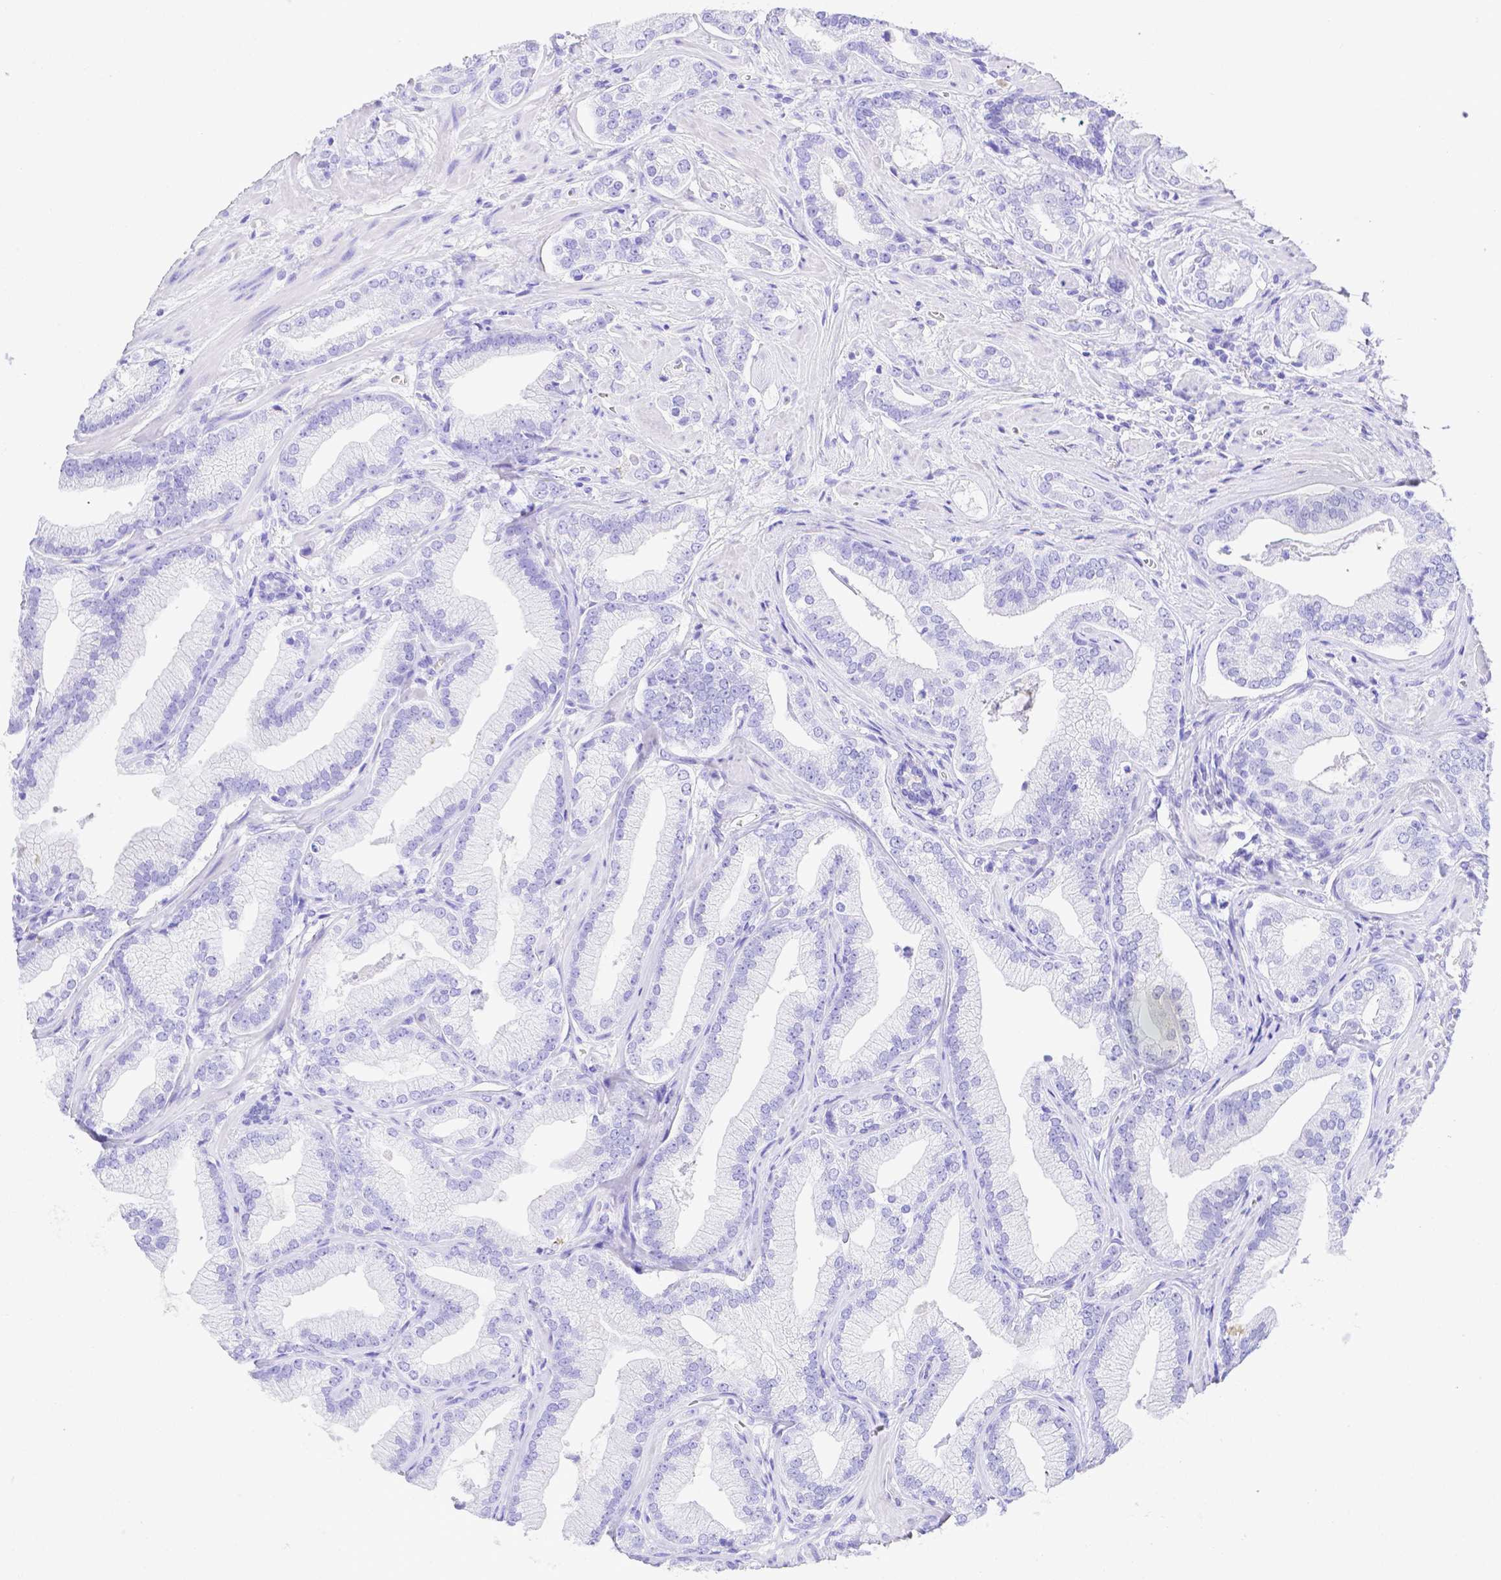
{"staining": {"intensity": "negative", "quantity": "none", "location": "none"}, "tissue": "prostate cancer", "cell_type": "Tumor cells", "image_type": "cancer", "snomed": [{"axis": "morphology", "description": "Adenocarcinoma, Low grade"}, {"axis": "topography", "description": "Prostate"}], "caption": "This is a photomicrograph of IHC staining of prostate cancer, which shows no positivity in tumor cells.", "gene": "SMR3A", "patient": {"sex": "male", "age": 62}}